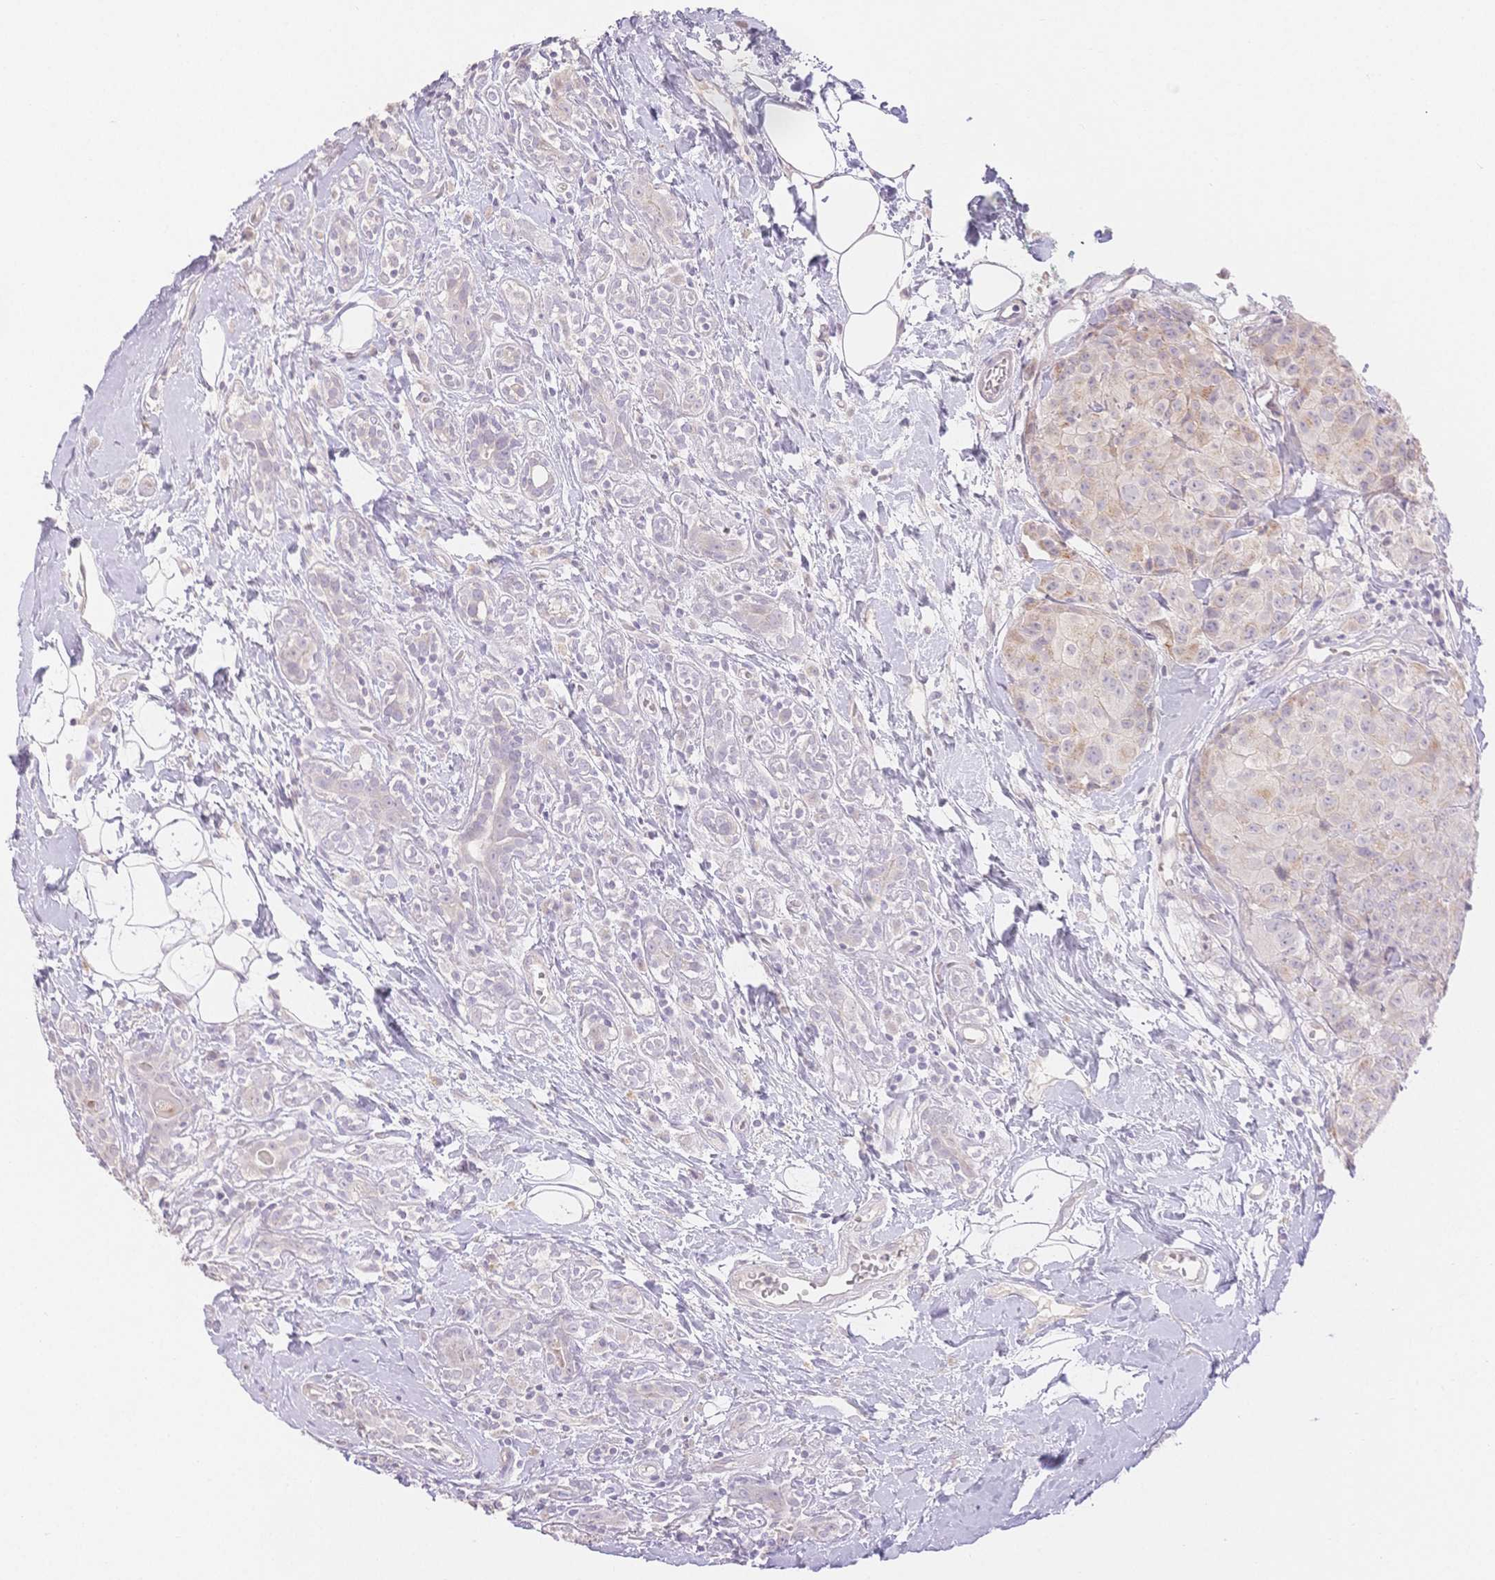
{"staining": {"intensity": "negative", "quantity": "none", "location": "none"}, "tissue": "breast cancer", "cell_type": "Tumor cells", "image_type": "cancer", "snomed": [{"axis": "morphology", "description": "Duct carcinoma"}, {"axis": "topography", "description": "Breast"}], "caption": "Immunohistochemistry (IHC) of human breast cancer displays no positivity in tumor cells. (DAB (3,3'-diaminobenzidine) IHC visualized using brightfield microscopy, high magnification).", "gene": "SUV39H2", "patient": {"sex": "female", "age": 43}}